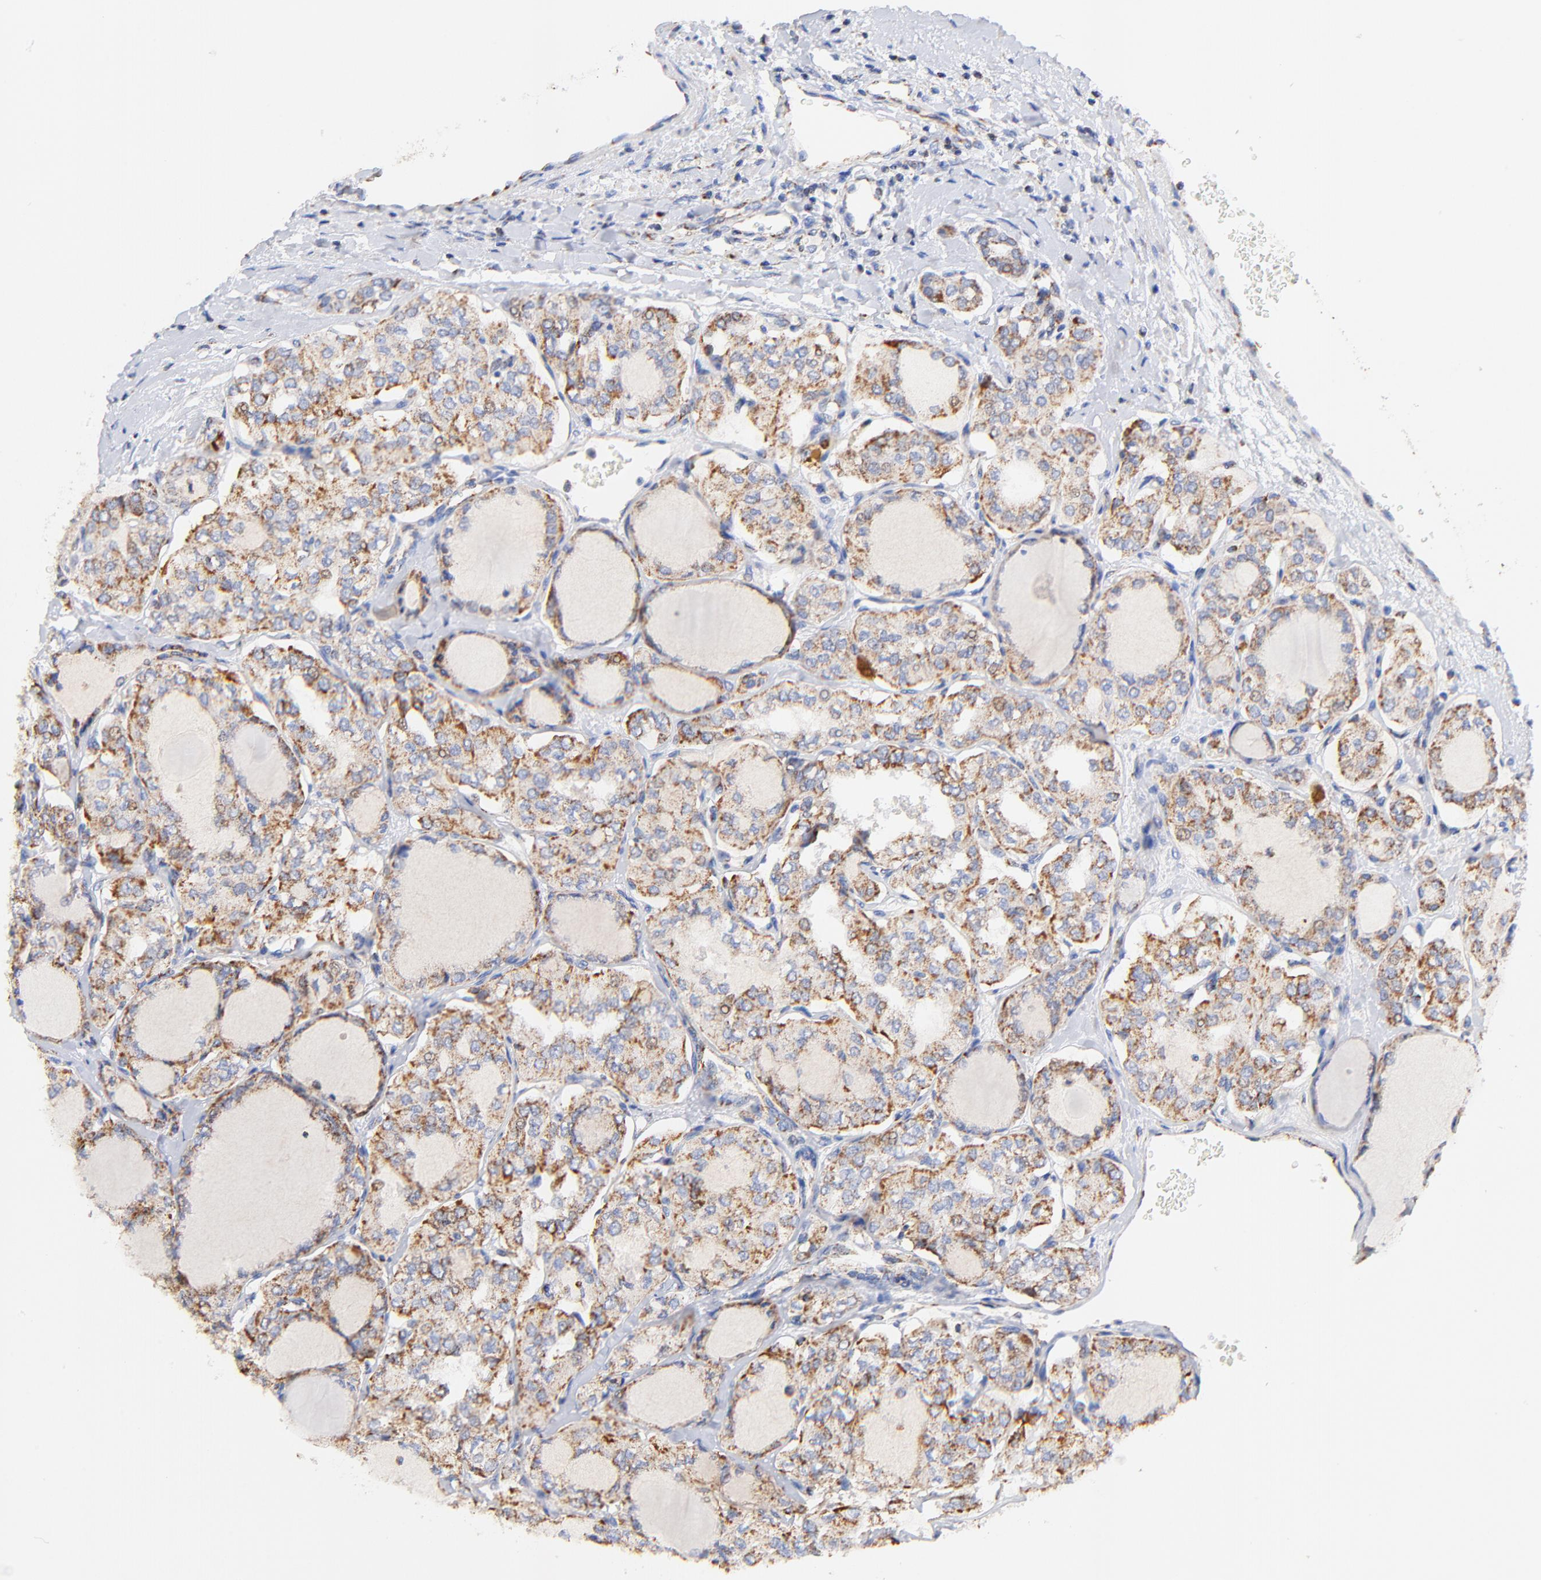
{"staining": {"intensity": "moderate", "quantity": ">75%", "location": "cytoplasmic/membranous"}, "tissue": "thyroid cancer", "cell_type": "Tumor cells", "image_type": "cancer", "snomed": [{"axis": "morphology", "description": "Papillary adenocarcinoma, NOS"}, {"axis": "topography", "description": "Thyroid gland"}], "caption": "A histopathology image of thyroid cancer stained for a protein reveals moderate cytoplasmic/membranous brown staining in tumor cells.", "gene": "ATP5F1D", "patient": {"sex": "male", "age": 20}}